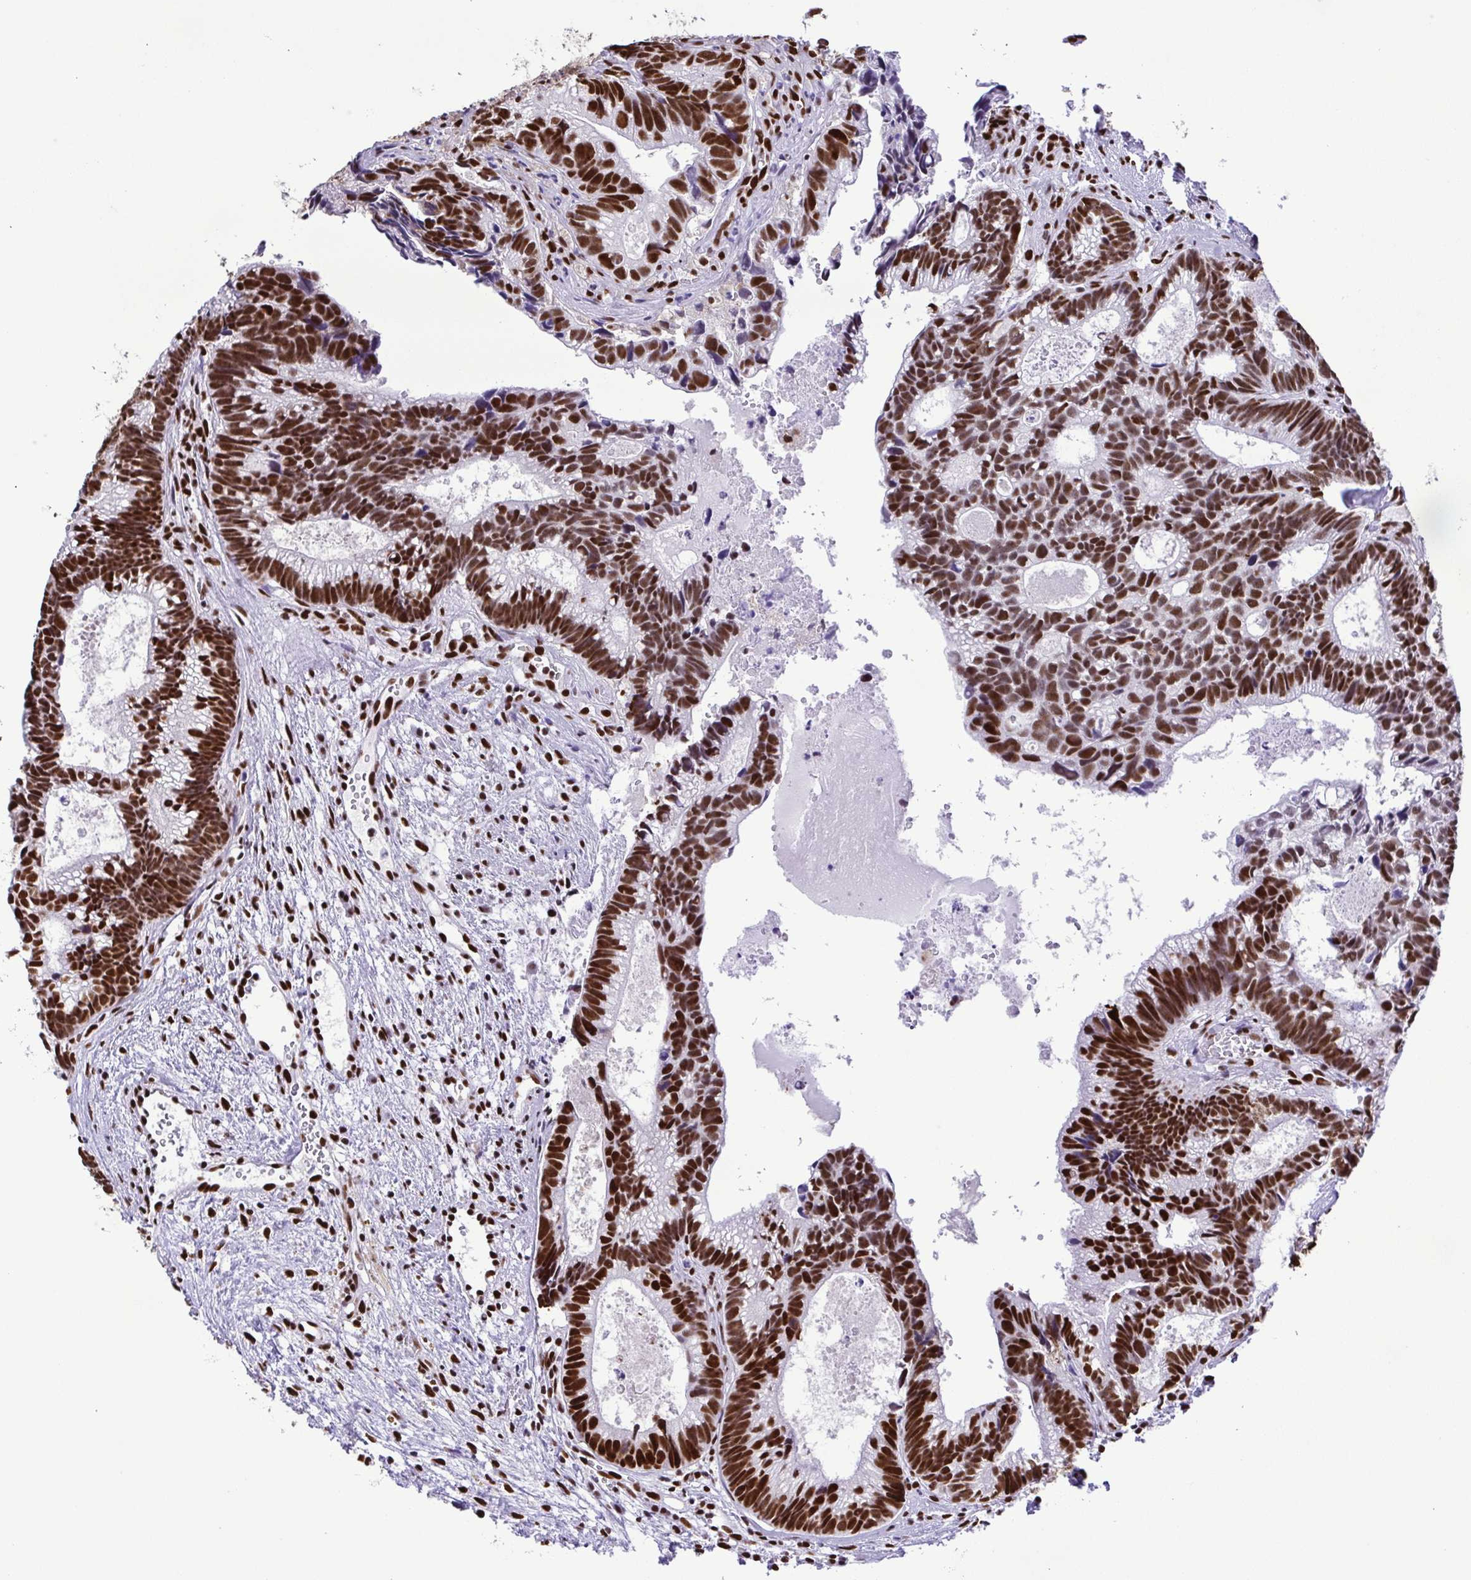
{"staining": {"intensity": "strong", "quantity": ">75%", "location": "nuclear"}, "tissue": "head and neck cancer", "cell_type": "Tumor cells", "image_type": "cancer", "snomed": [{"axis": "morphology", "description": "Adenocarcinoma, NOS"}, {"axis": "topography", "description": "Head-Neck"}], "caption": "Immunohistochemistry (IHC) (DAB) staining of human head and neck cancer (adenocarcinoma) displays strong nuclear protein staining in about >75% of tumor cells.", "gene": "TRIM28", "patient": {"sex": "male", "age": 62}}